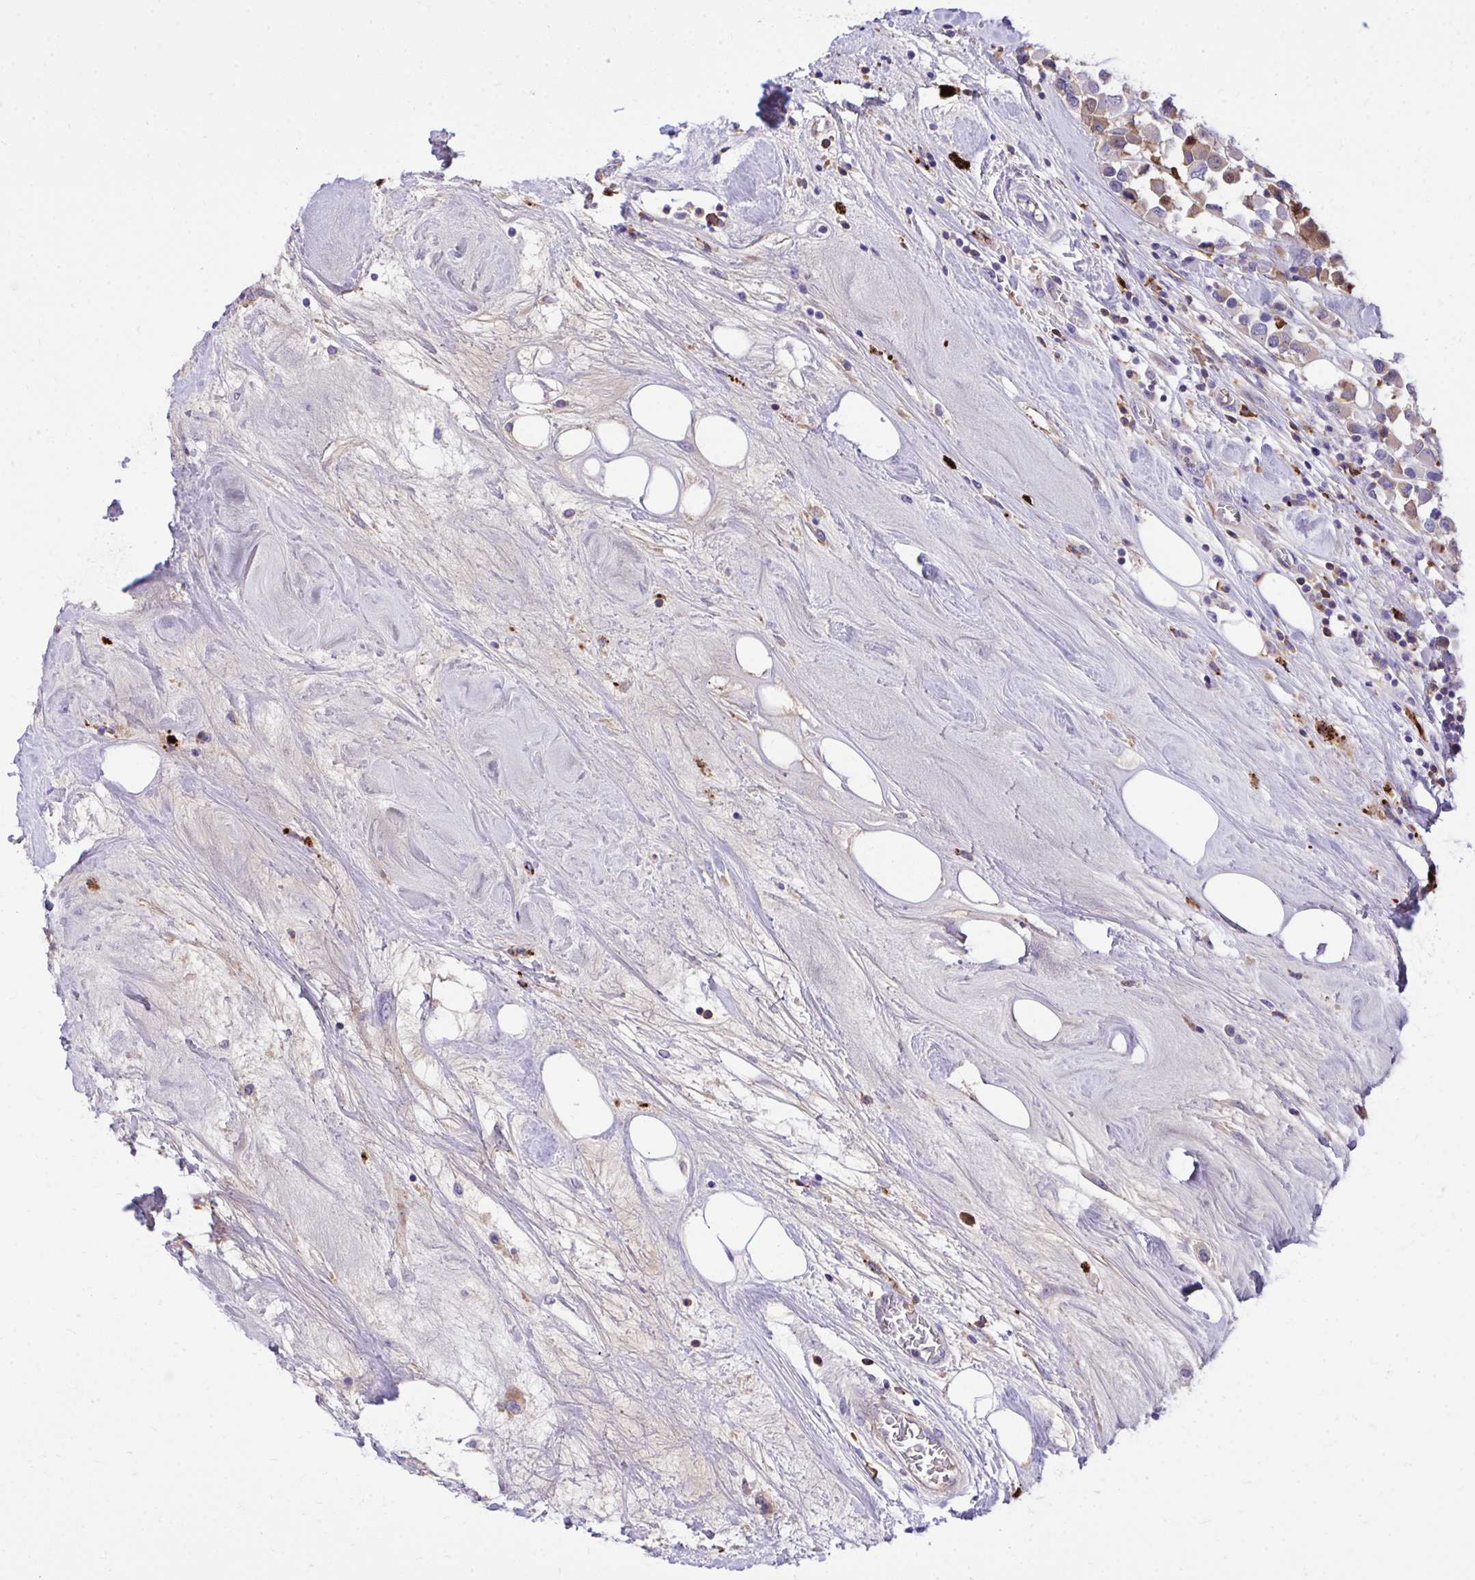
{"staining": {"intensity": "weak", "quantity": "25%-75%", "location": "cytoplasmic/membranous"}, "tissue": "breast cancer", "cell_type": "Tumor cells", "image_type": "cancer", "snomed": [{"axis": "morphology", "description": "Duct carcinoma"}, {"axis": "topography", "description": "Breast"}], "caption": "Immunohistochemical staining of human breast infiltrating ductal carcinoma displays low levels of weak cytoplasmic/membranous positivity in about 25%-75% of tumor cells.", "gene": "HRG", "patient": {"sex": "female", "age": 61}}